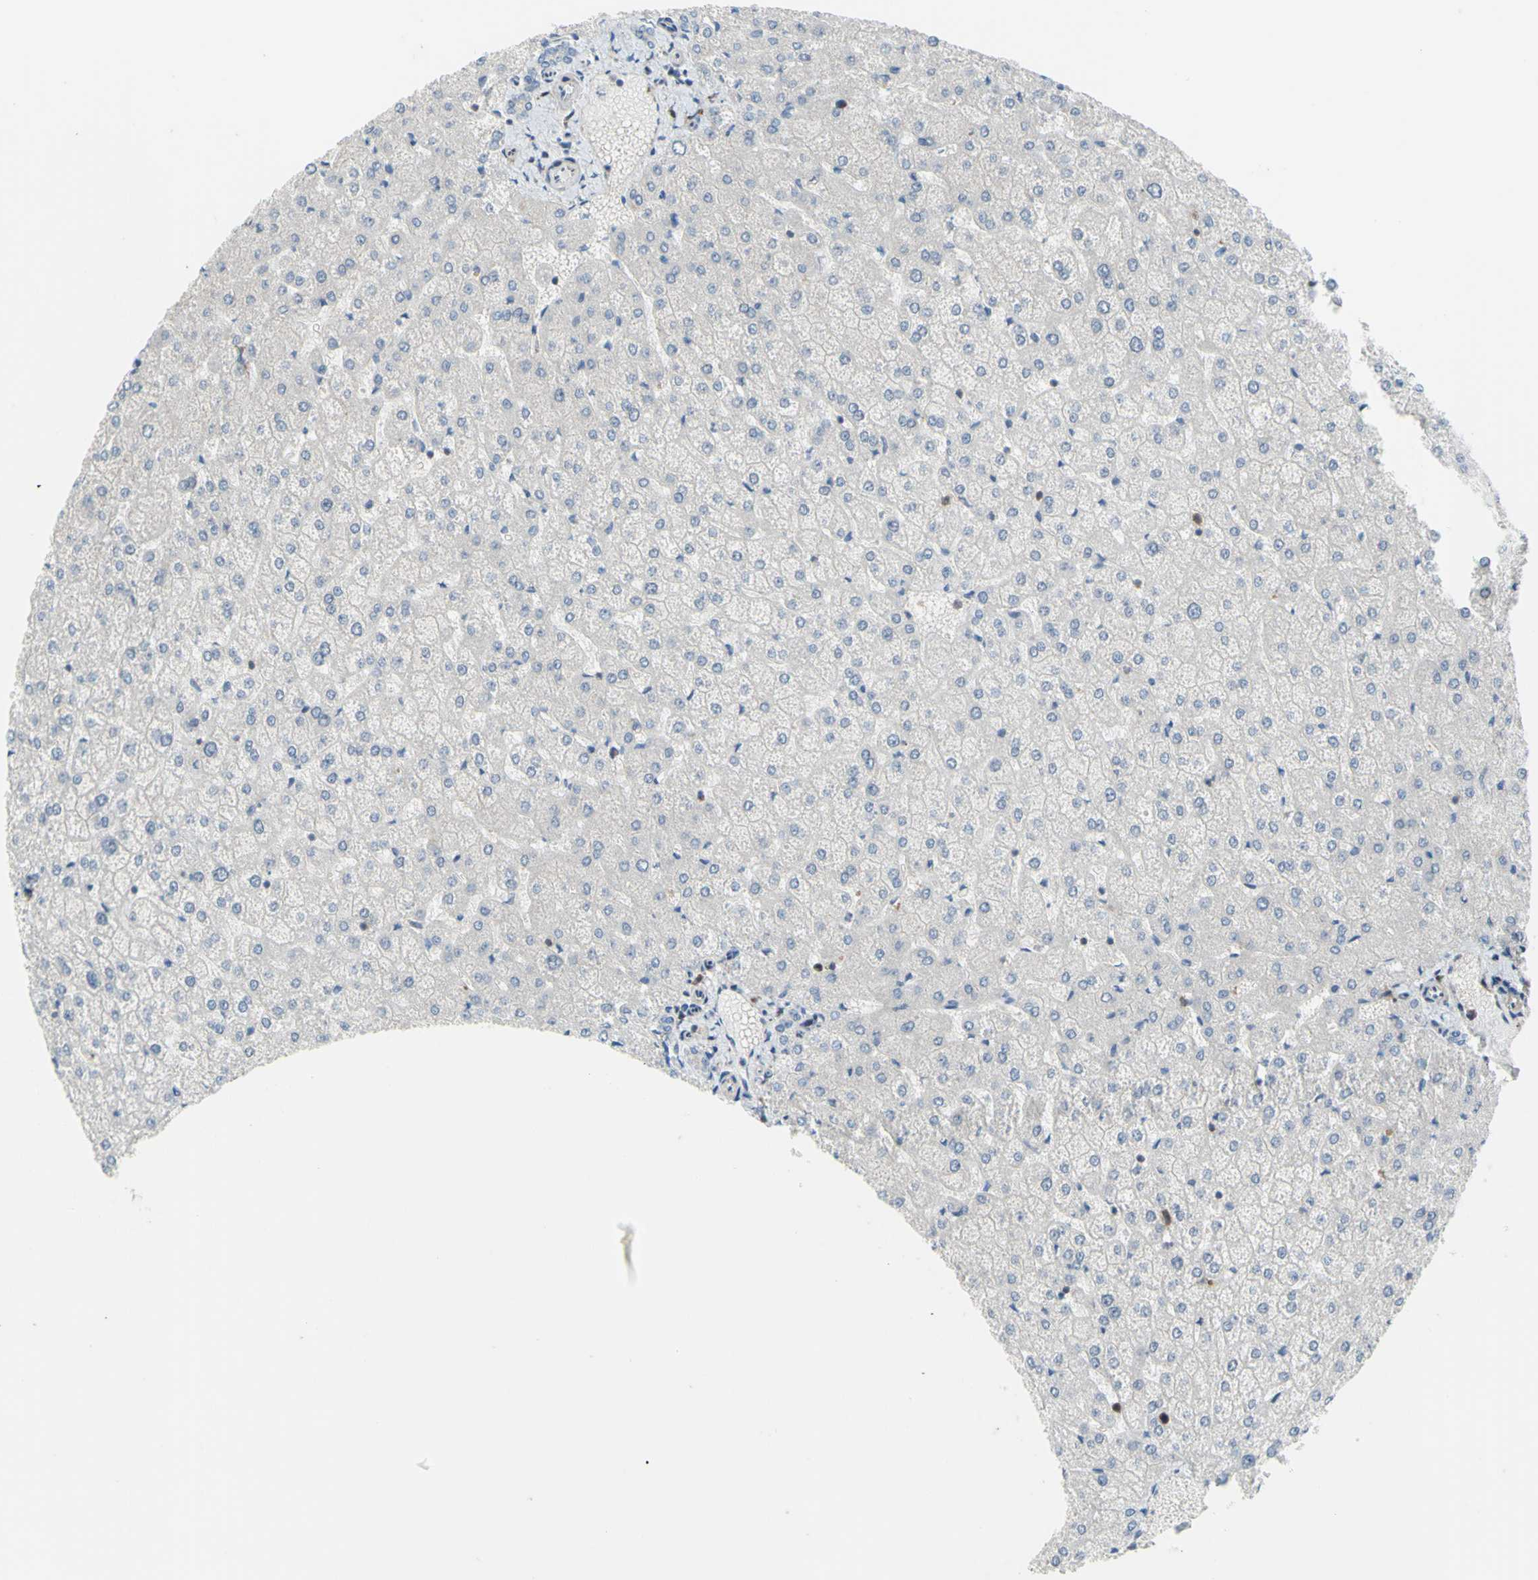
{"staining": {"intensity": "moderate", "quantity": "25%-75%", "location": "cytoplasmic/membranous"}, "tissue": "liver", "cell_type": "Cholangiocytes", "image_type": "normal", "snomed": [{"axis": "morphology", "description": "Normal tissue, NOS"}, {"axis": "topography", "description": "Liver"}], "caption": "Immunohistochemistry micrograph of benign liver: human liver stained using immunohistochemistry (IHC) shows medium levels of moderate protein expression localized specifically in the cytoplasmic/membranous of cholangiocytes, appearing as a cytoplasmic/membranous brown color.", "gene": "PAK2", "patient": {"sex": "female", "age": 32}}